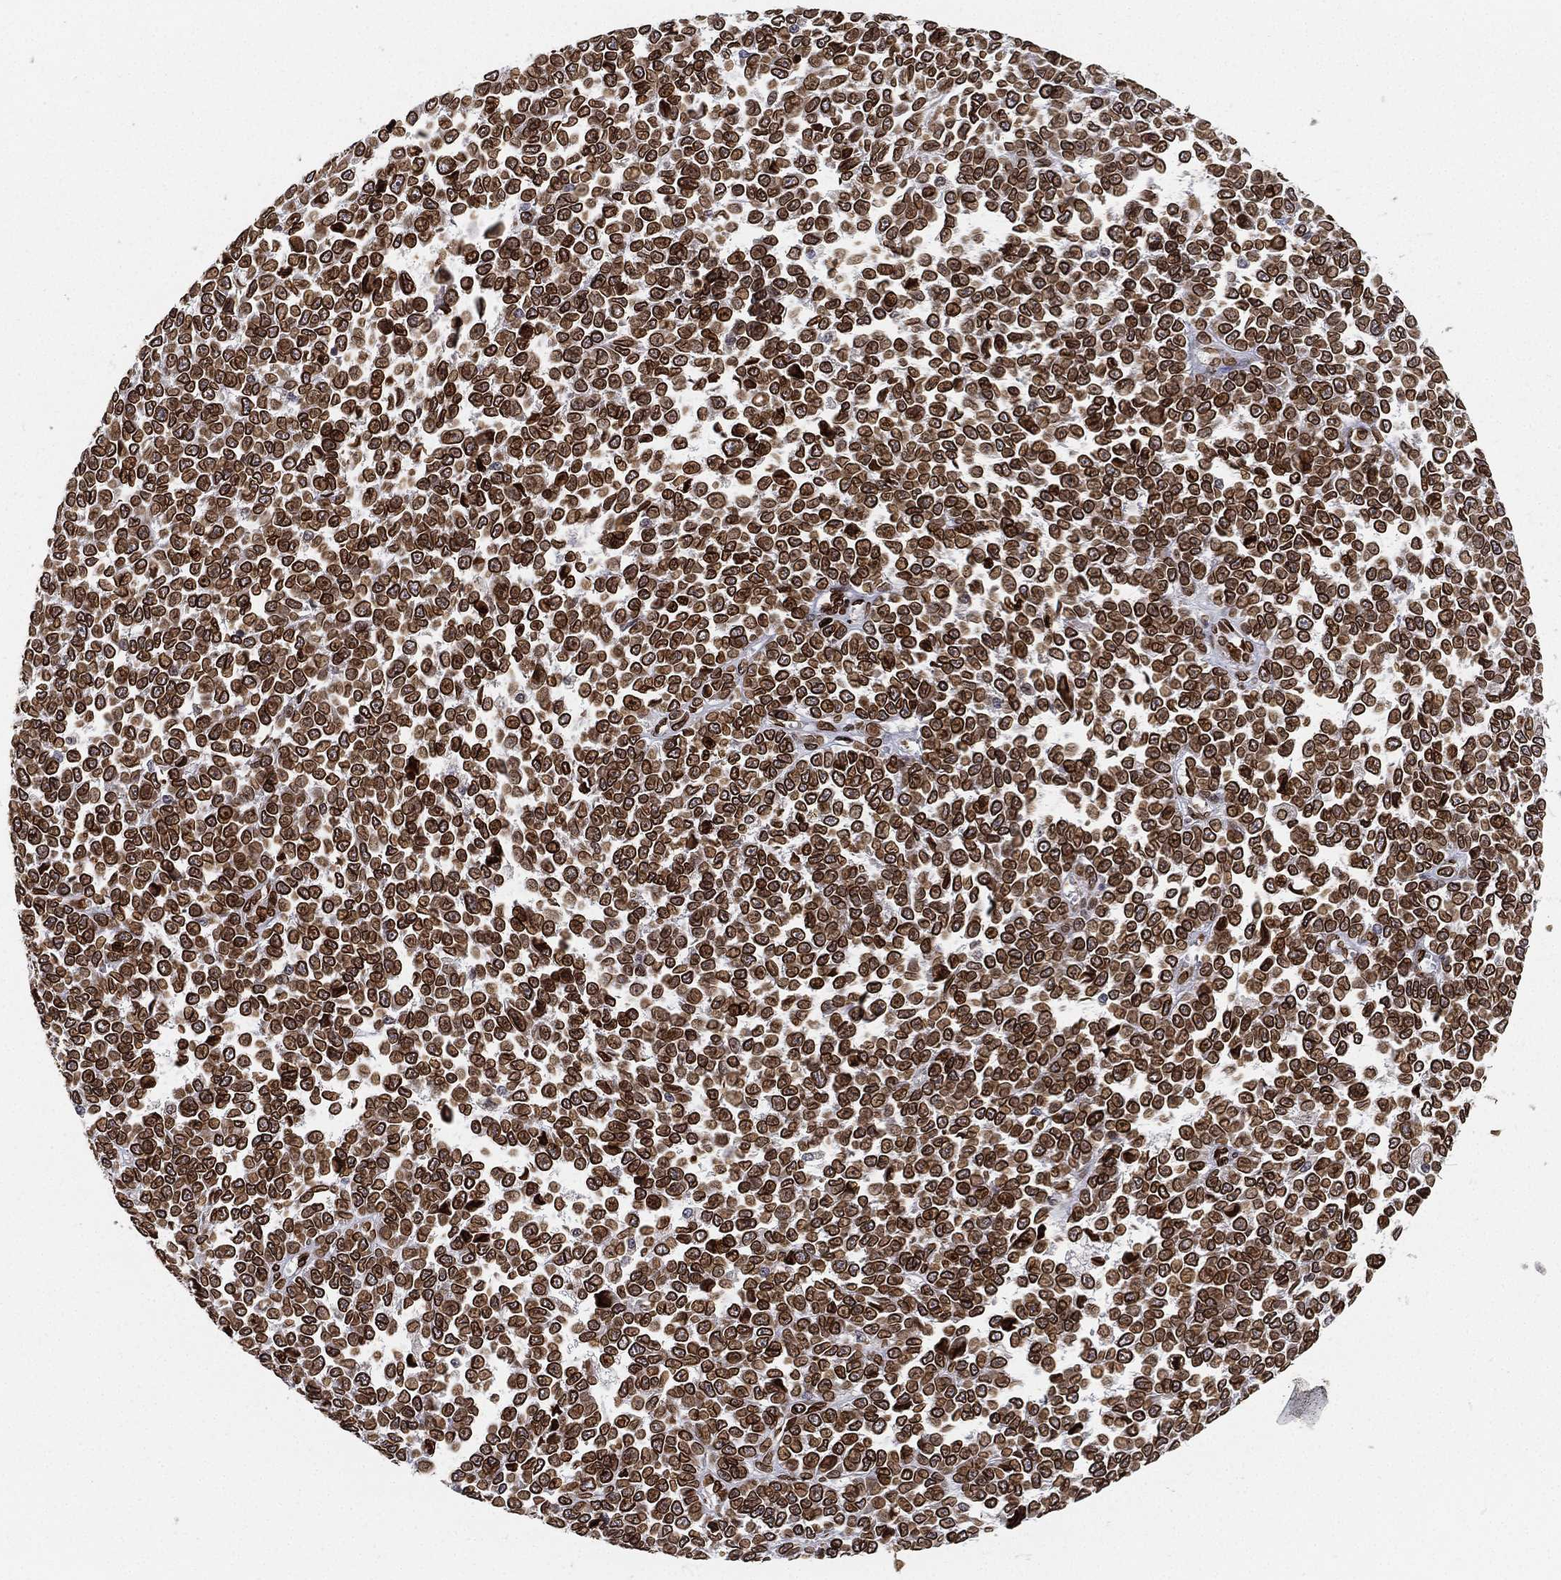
{"staining": {"intensity": "strong", "quantity": ">75%", "location": "cytoplasmic/membranous,nuclear"}, "tissue": "melanoma", "cell_type": "Tumor cells", "image_type": "cancer", "snomed": [{"axis": "morphology", "description": "Malignant melanoma, NOS"}, {"axis": "topography", "description": "Skin"}], "caption": "A high amount of strong cytoplasmic/membranous and nuclear positivity is present in about >75% of tumor cells in melanoma tissue.", "gene": "PALB2", "patient": {"sex": "female", "age": 95}}